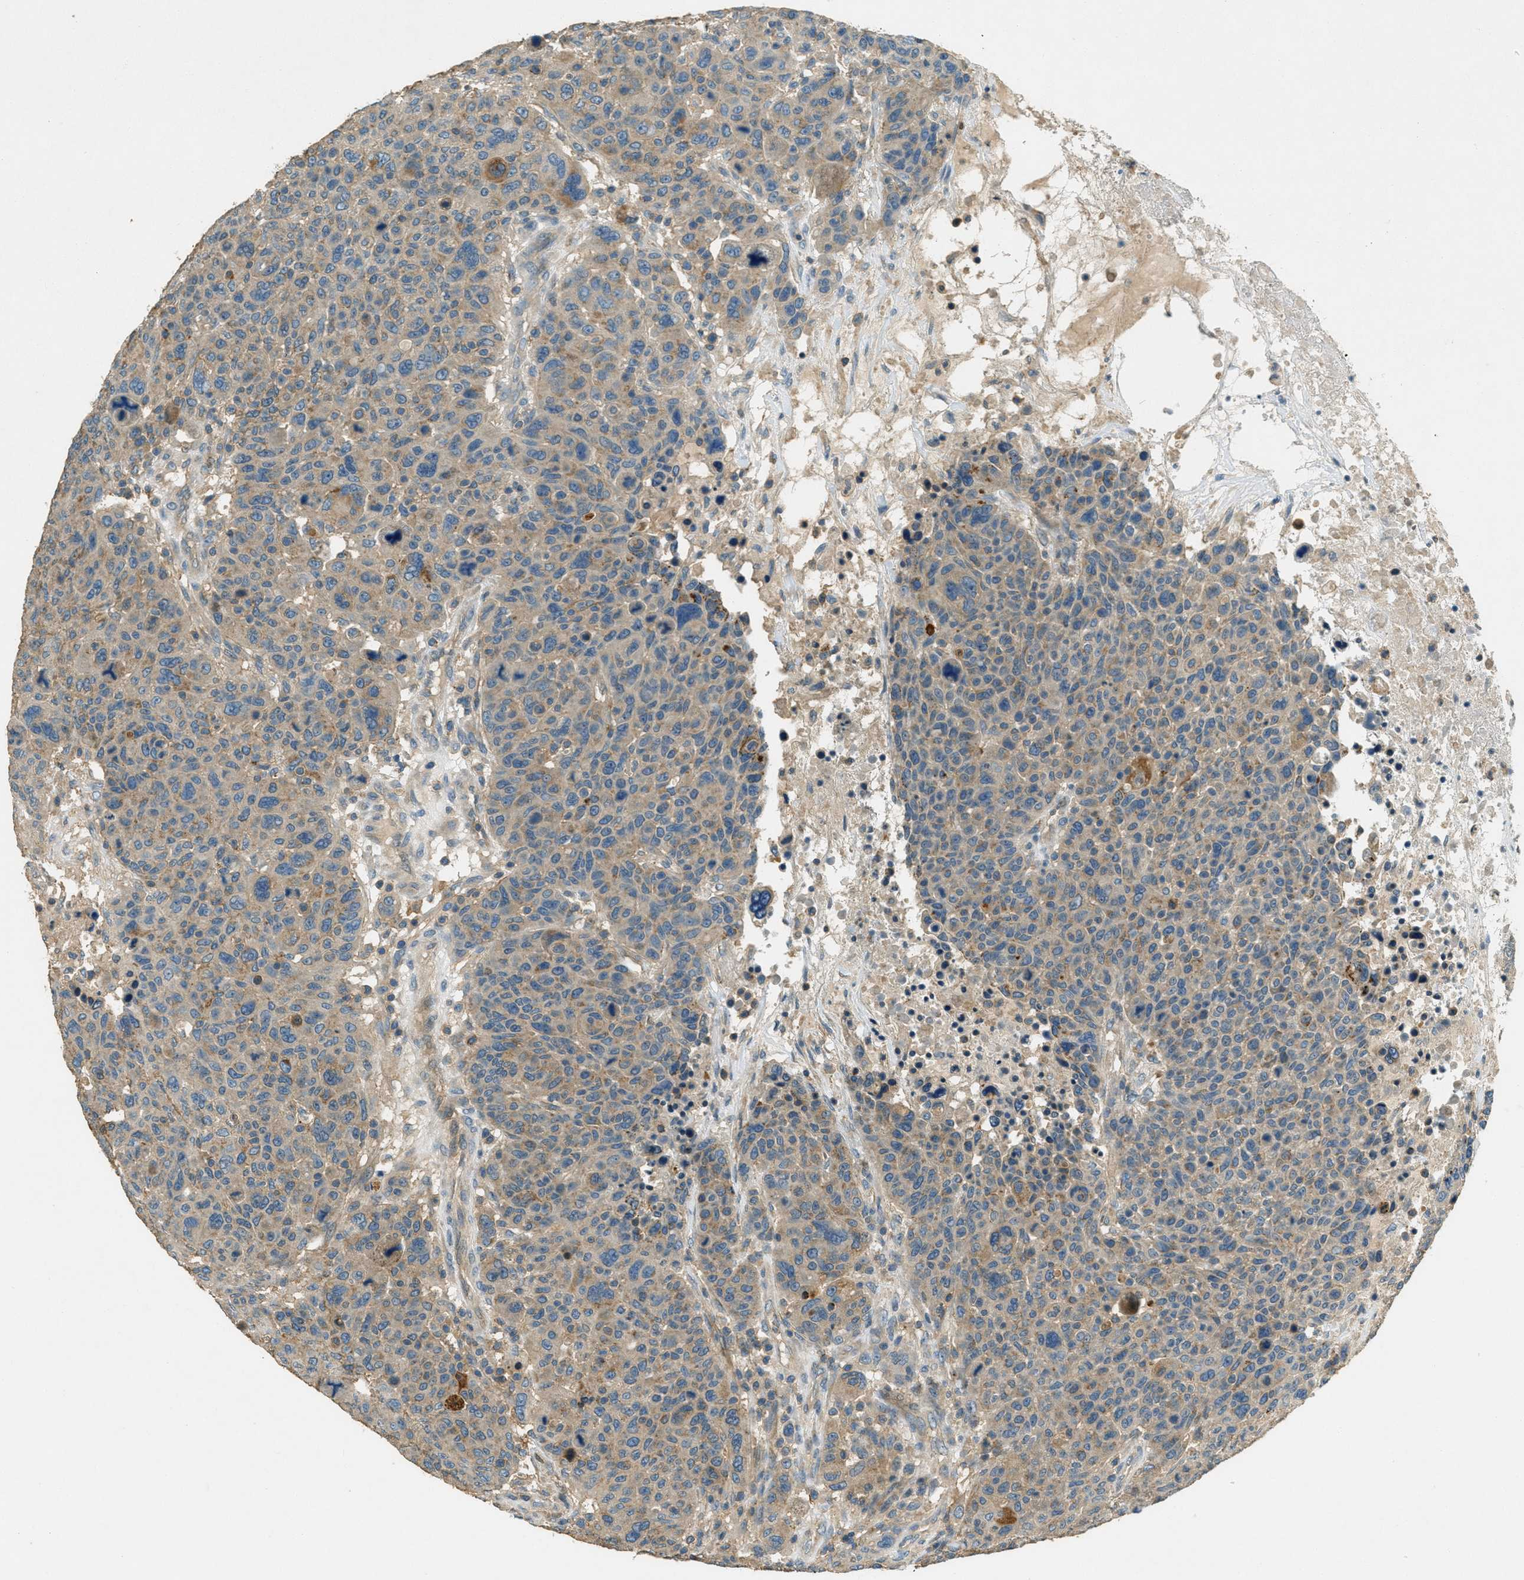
{"staining": {"intensity": "moderate", "quantity": "<25%", "location": "cytoplasmic/membranous"}, "tissue": "breast cancer", "cell_type": "Tumor cells", "image_type": "cancer", "snomed": [{"axis": "morphology", "description": "Duct carcinoma"}, {"axis": "topography", "description": "Breast"}], "caption": "DAB immunohistochemical staining of breast cancer shows moderate cytoplasmic/membranous protein positivity in approximately <25% of tumor cells.", "gene": "NUDT4", "patient": {"sex": "female", "age": 37}}